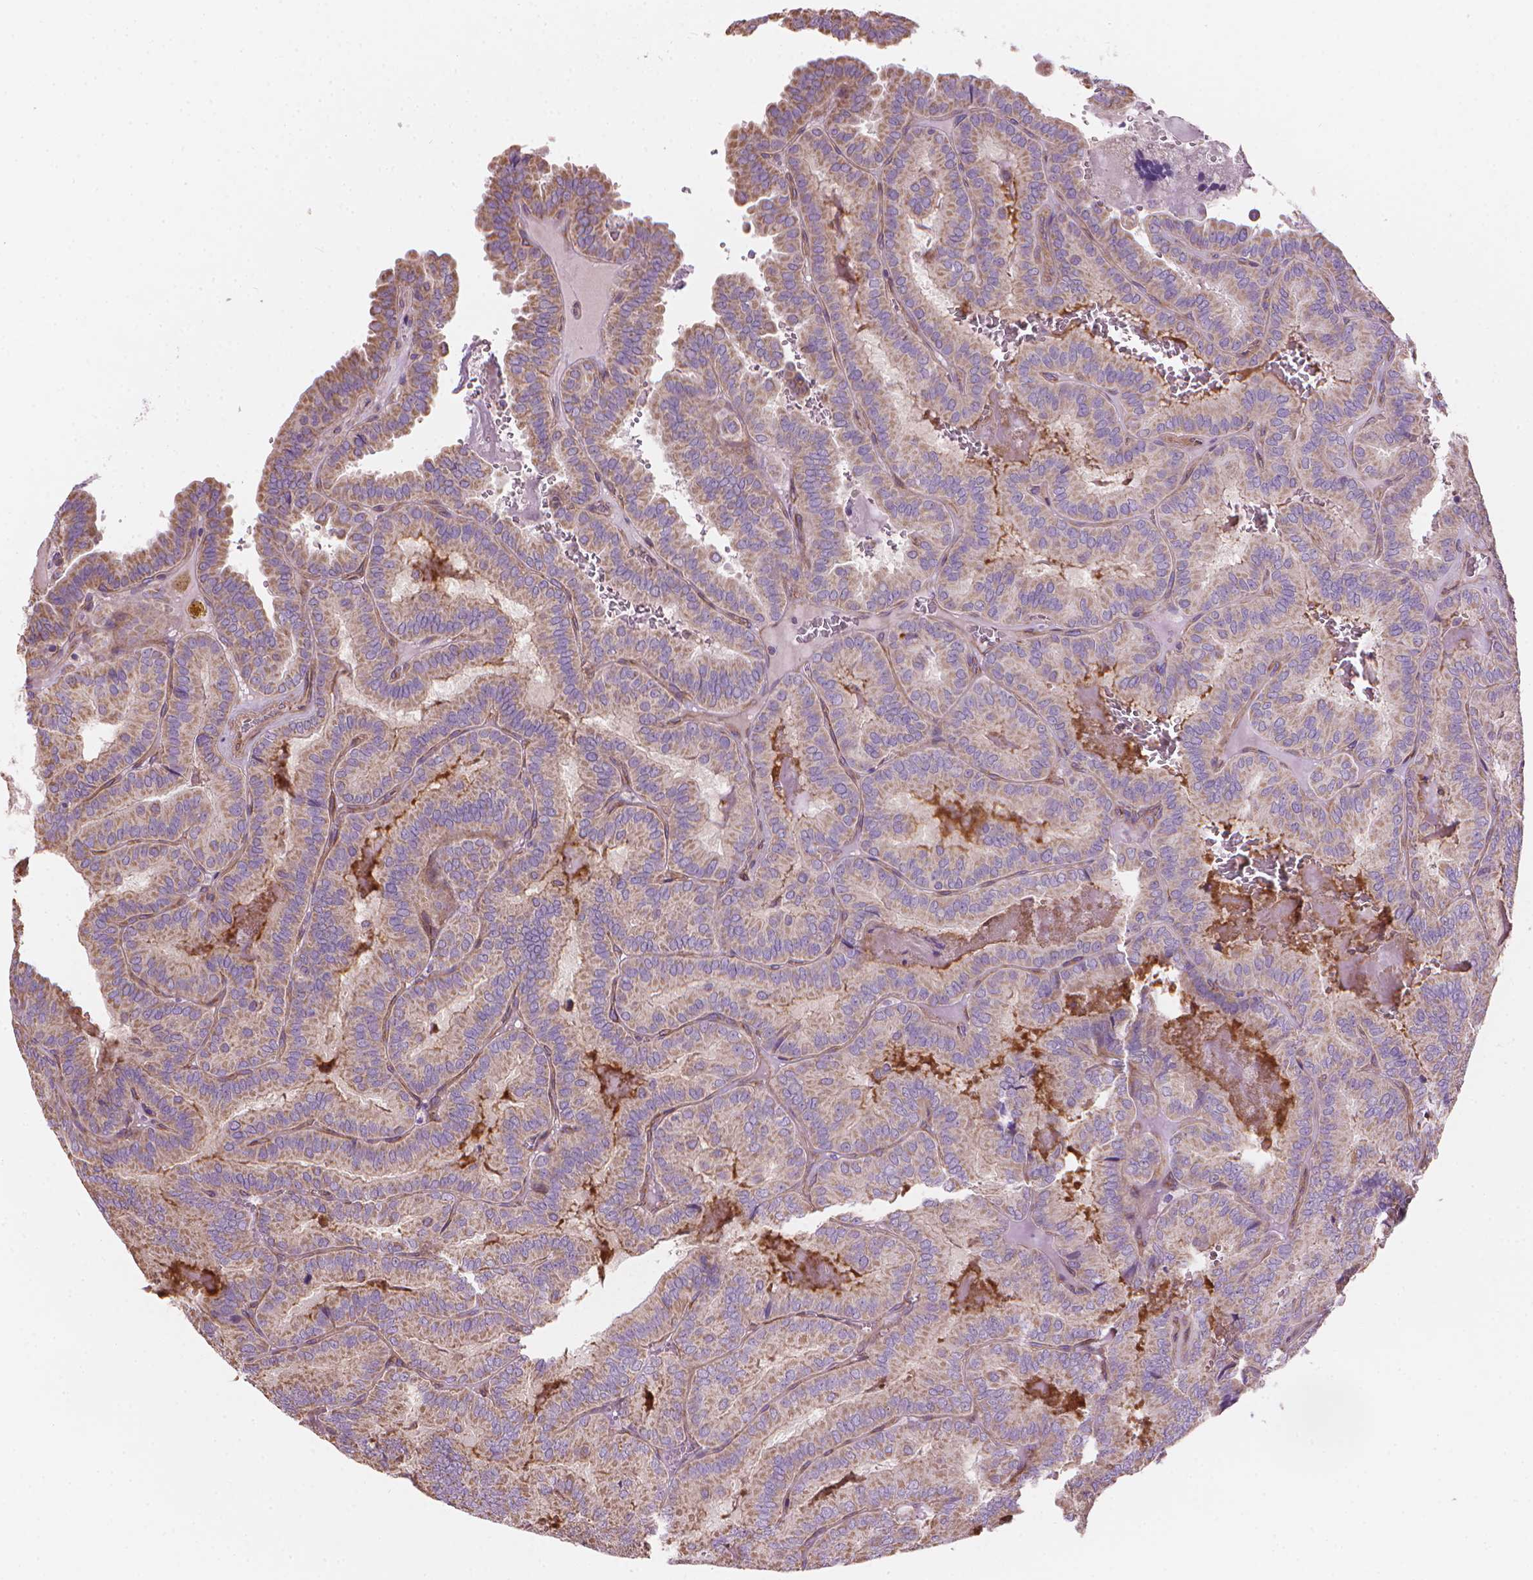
{"staining": {"intensity": "weak", "quantity": ">75%", "location": "cytoplasmic/membranous"}, "tissue": "thyroid cancer", "cell_type": "Tumor cells", "image_type": "cancer", "snomed": [{"axis": "morphology", "description": "Papillary adenocarcinoma, NOS"}, {"axis": "topography", "description": "Thyroid gland"}], "caption": "High-magnification brightfield microscopy of thyroid cancer (papillary adenocarcinoma) stained with DAB (brown) and counterstained with hematoxylin (blue). tumor cells exhibit weak cytoplasmic/membranous staining is appreciated in about>75% of cells.", "gene": "TTC29", "patient": {"sex": "female", "age": 75}}